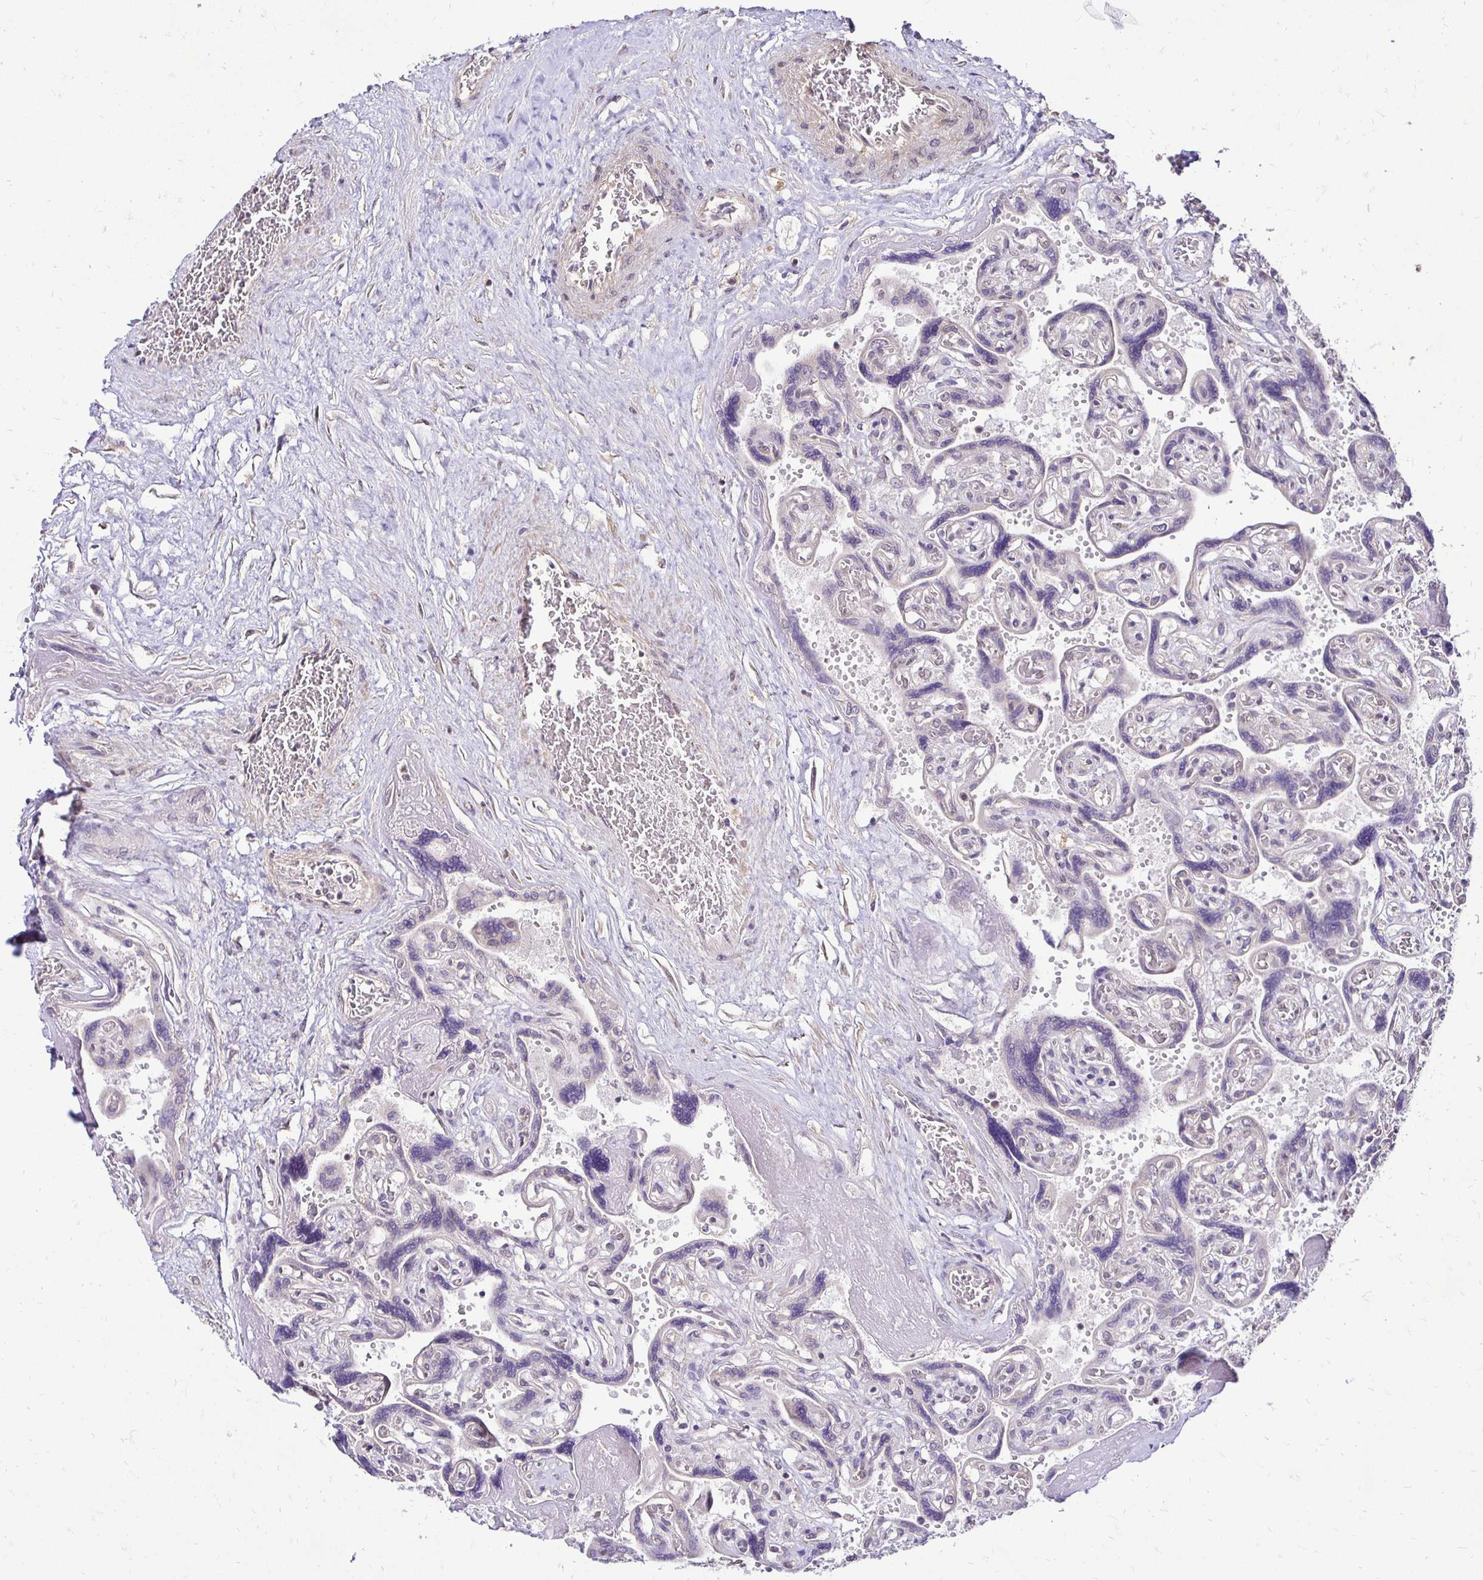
{"staining": {"intensity": "moderate", "quantity": ">75%", "location": "nuclear"}, "tissue": "placenta", "cell_type": "Decidual cells", "image_type": "normal", "snomed": [{"axis": "morphology", "description": "Normal tissue, NOS"}, {"axis": "topography", "description": "Placenta"}], "caption": "Normal placenta was stained to show a protein in brown. There is medium levels of moderate nuclear expression in approximately >75% of decidual cells.", "gene": "RHEBL1", "patient": {"sex": "female", "age": 32}}